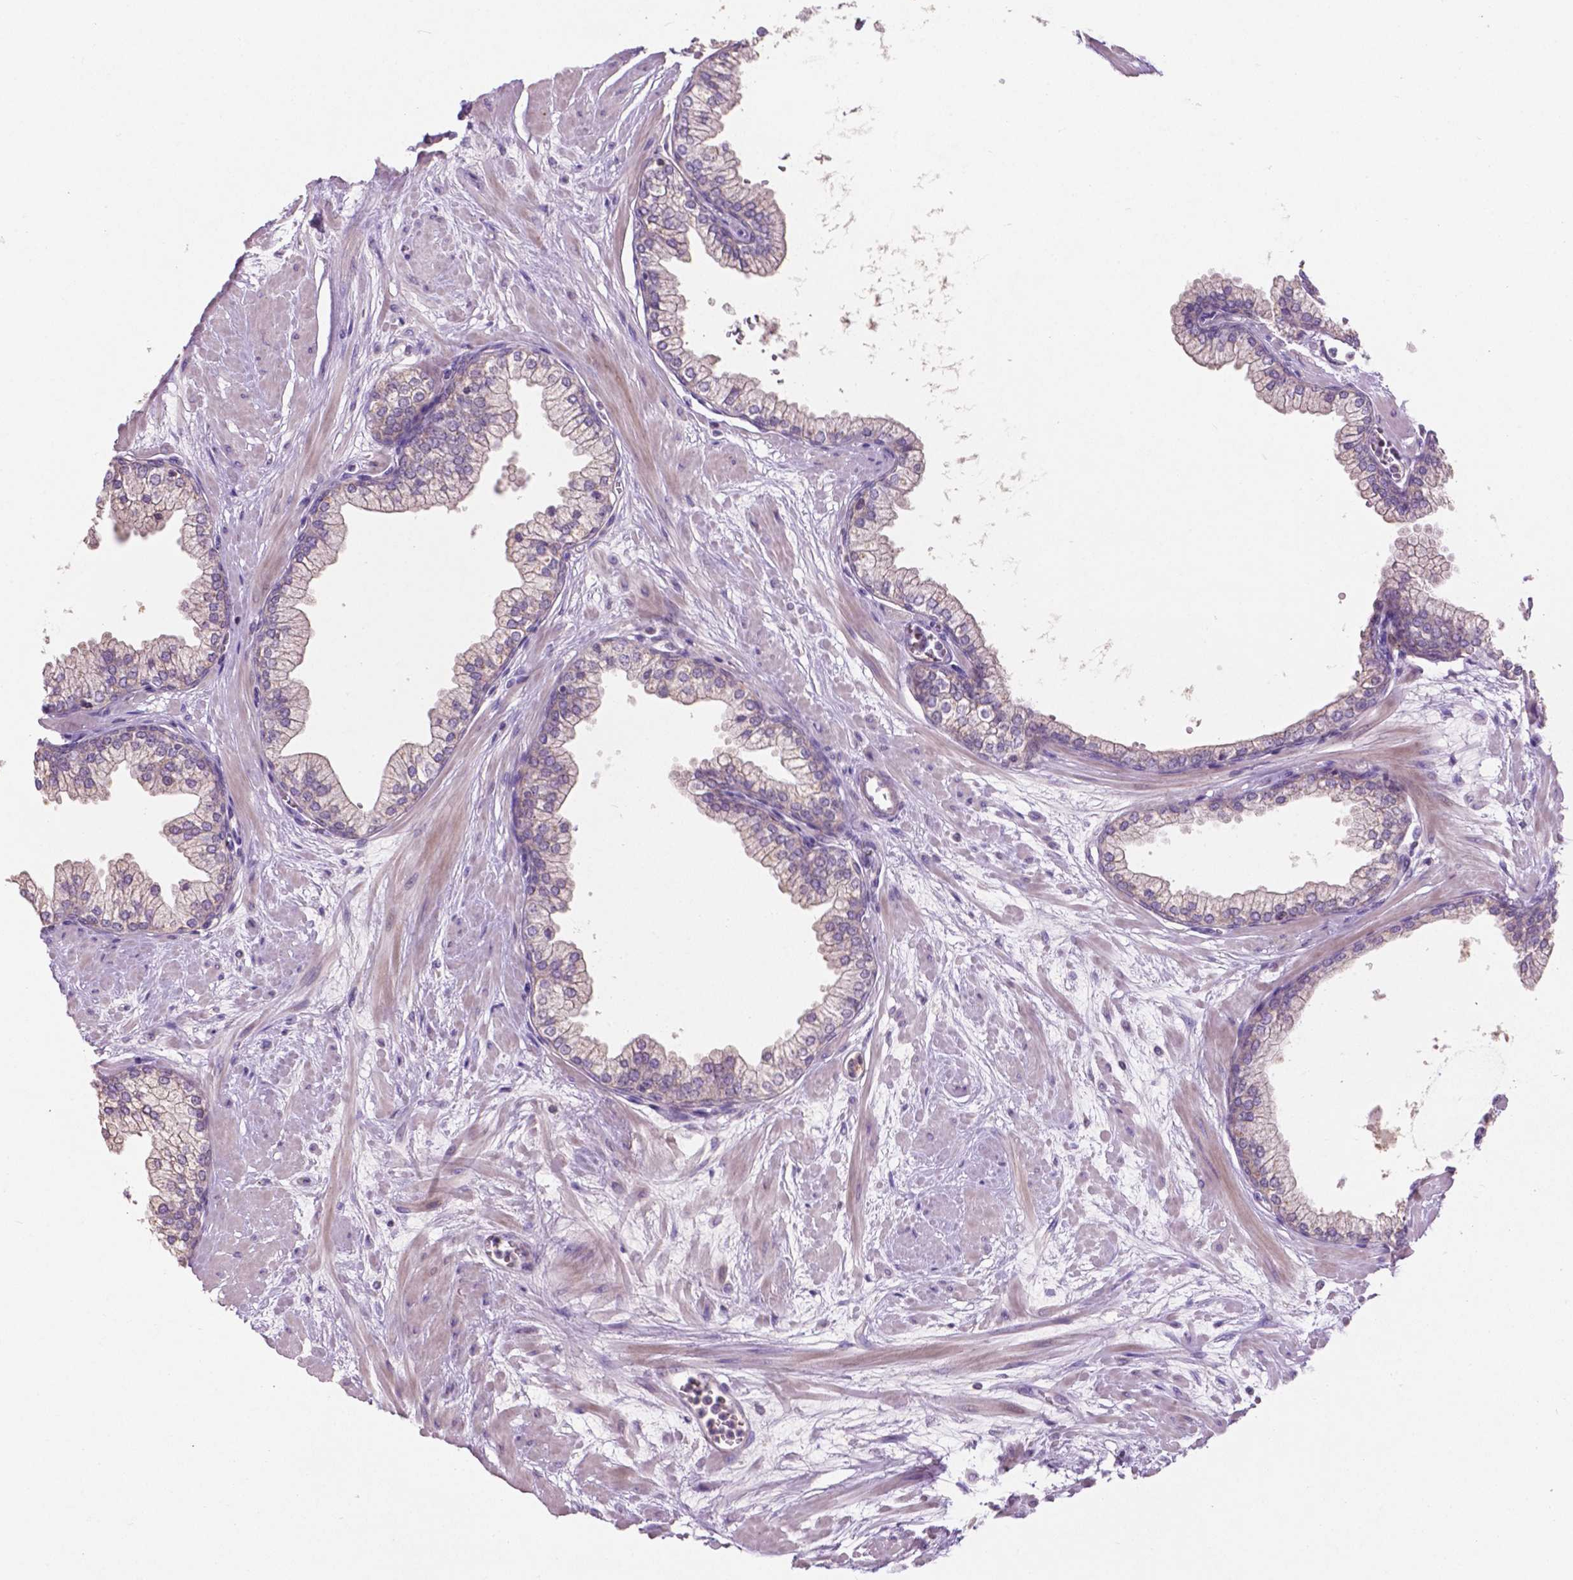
{"staining": {"intensity": "negative", "quantity": "none", "location": "none"}, "tissue": "prostate", "cell_type": "Glandular cells", "image_type": "normal", "snomed": [{"axis": "morphology", "description": "Normal tissue, NOS"}, {"axis": "topography", "description": "Prostate"}, {"axis": "topography", "description": "Peripheral nerve tissue"}], "caption": "Immunohistochemistry (IHC) of benign prostate reveals no positivity in glandular cells. (Brightfield microscopy of DAB (3,3'-diaminobenzidine) immunohistochemistry at high magnification).", "gene": "ARL5C", "patient": {"sex": "male", "age": 61}}